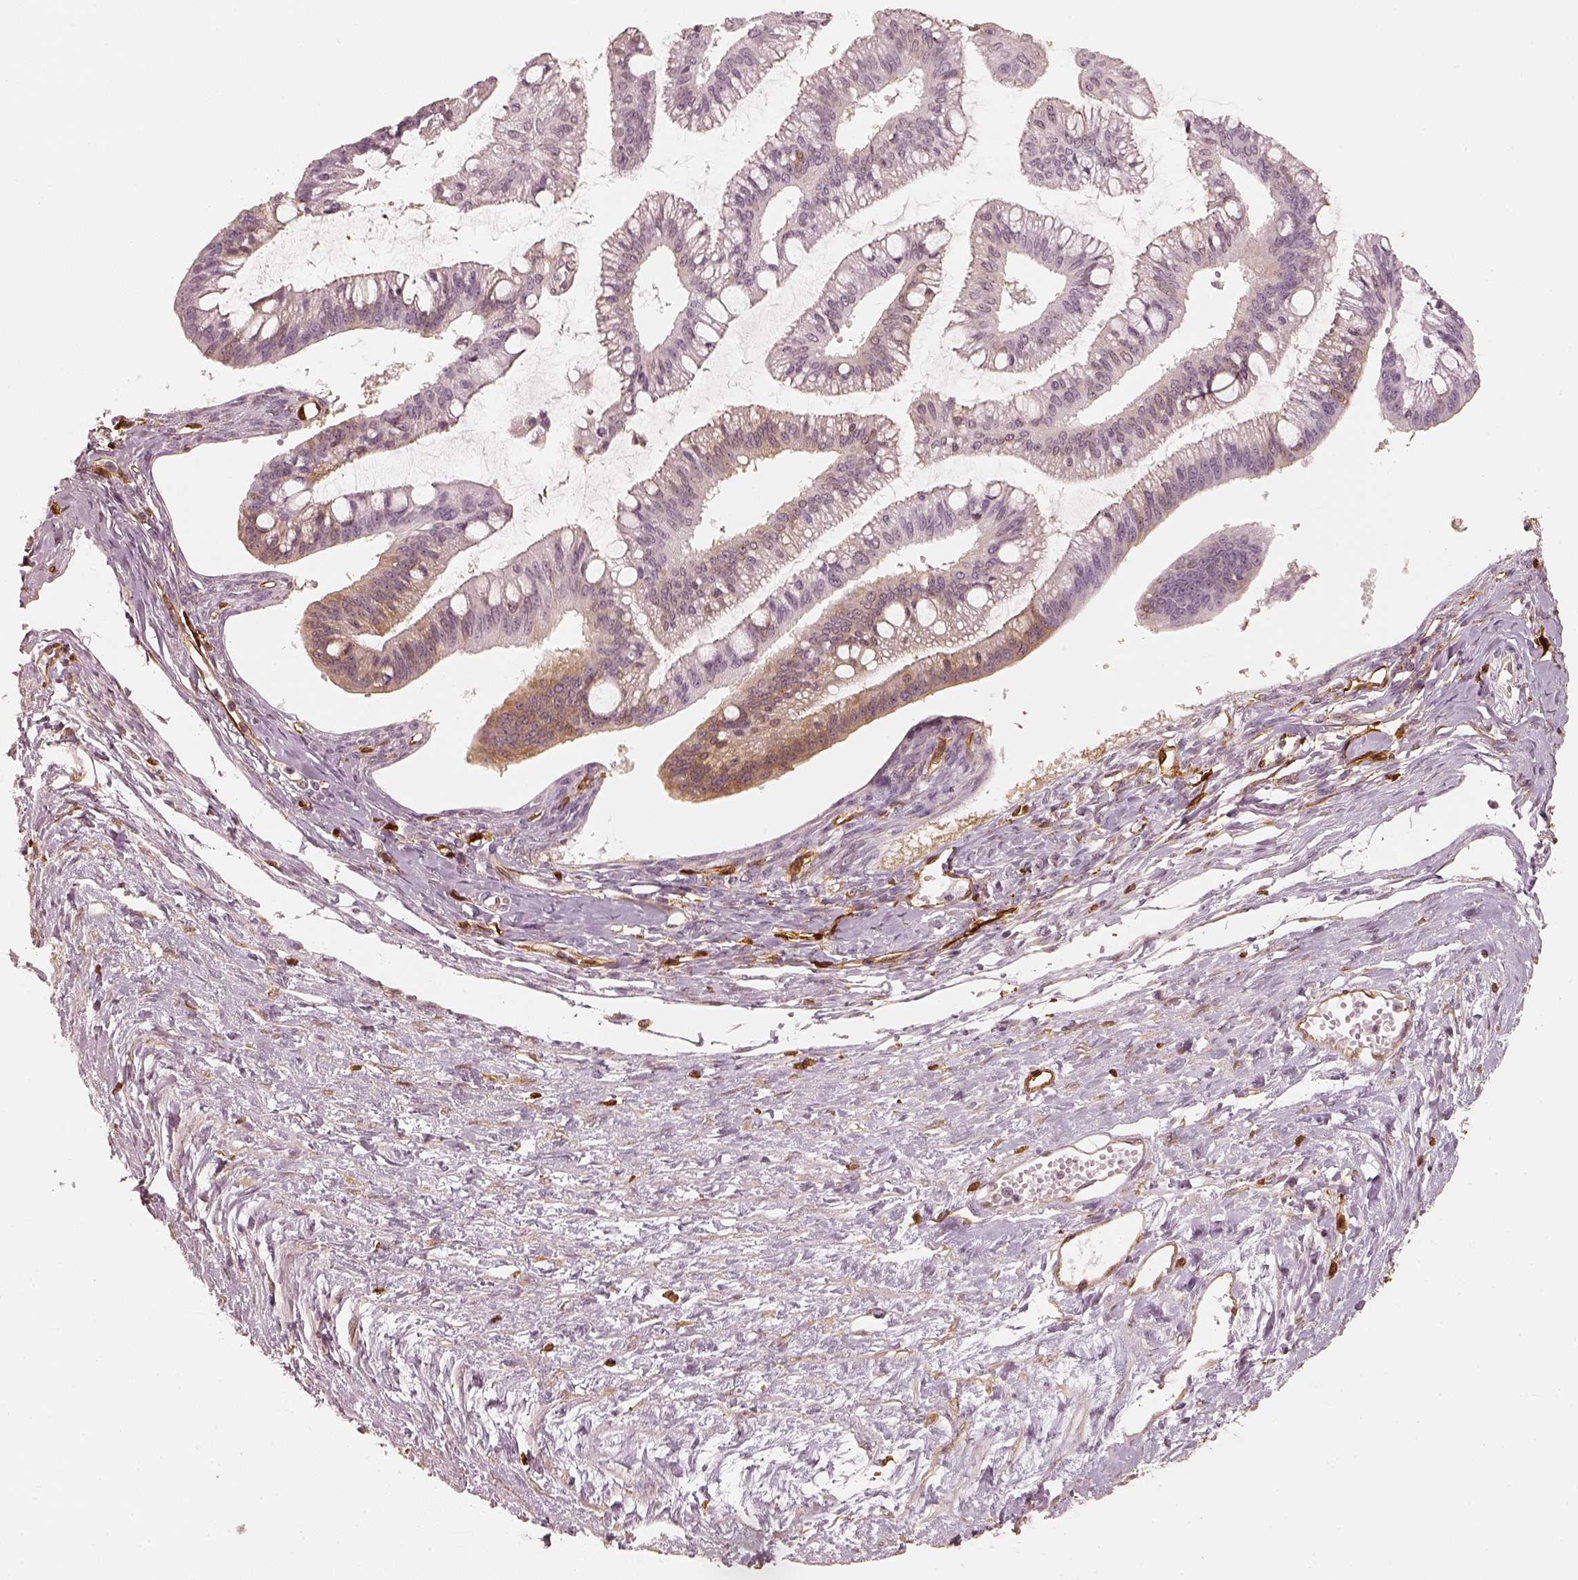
{"staining": {"intensity": "weak", "quantity": "<25%", "location": "cytoplasmic/membranous"}, "tissue": "ovarian cancer", "cell_type": "Tumor cells", "image_type": "cancer", "snomed": [{"axis": "morphology", "description": "Cystadenocarcinoma, mucinous, NOS"}, {"axis": "topography", "description": "Ovary"}], "caption": "An IHC image of ovarian cancer (mucinous cystadenocarcinoma) is shown. There is no staining in tumor cells of ovarian cancer (mucinous cystadenocarcinoma). The staining was performed using DAB to visualize the protein expression in brown, while the nuclei were stained in blue with hematoxylin (Magnification: 20x).", "gene": "FSCN1", "patient": {"sex": "female", "age": 73}}